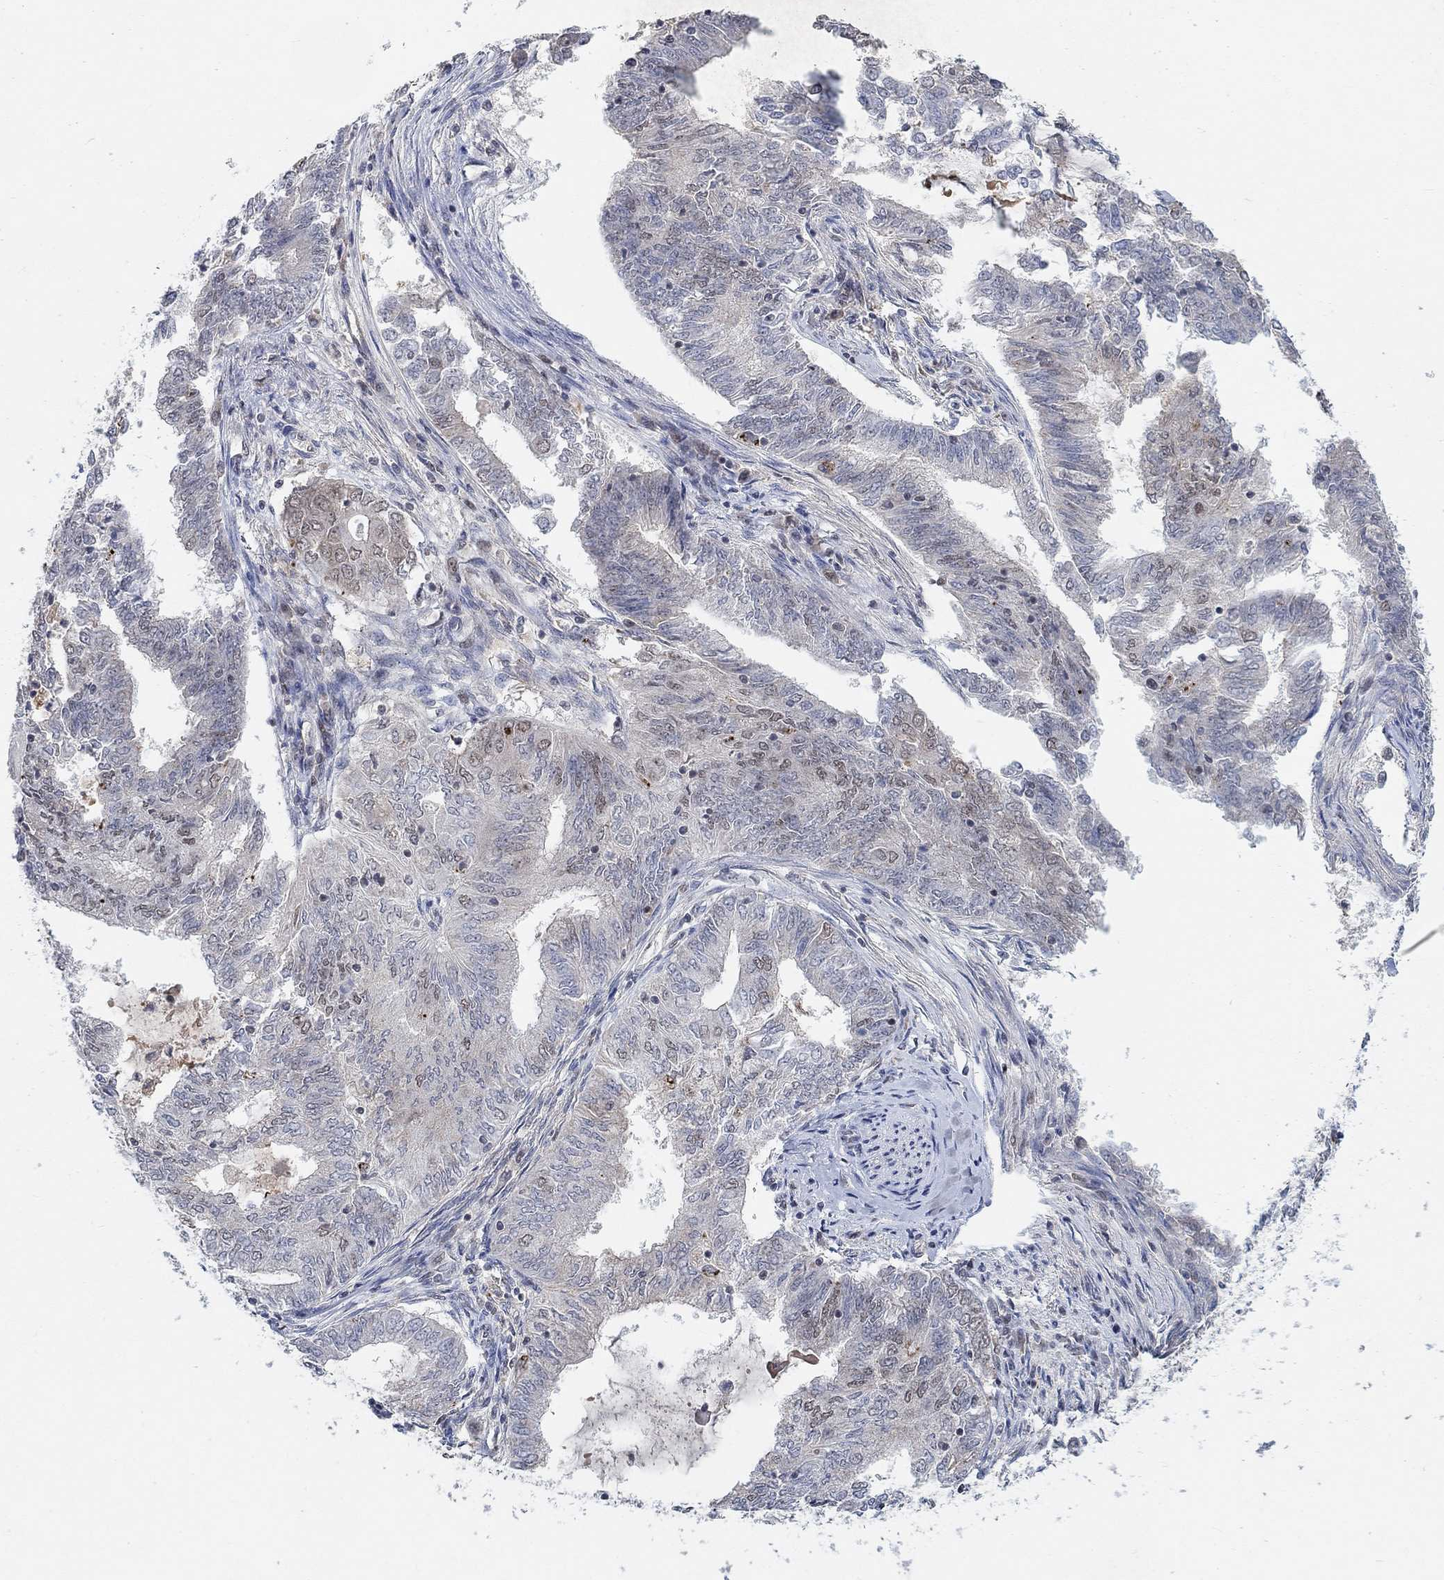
{"staining": {"intensity": "negative", "quantity": "none", "location": "none"}, "tissue": "endometrial cancer", "cell_type": "Tumor cells", "image_type": "cancer", "snomed": [{"axis": "morphology", "description": "Adenocarcinoma, NOS"}, {"axis": "topography", "description": "Endometrium"}], "caption": "This is an immunohistochemistry (IHC) image of human endometrial adenocarcinoma. There is no positivity in tumor cells.", "gene": "THAP8", "patient": {"sex": "female", "age": 62}}